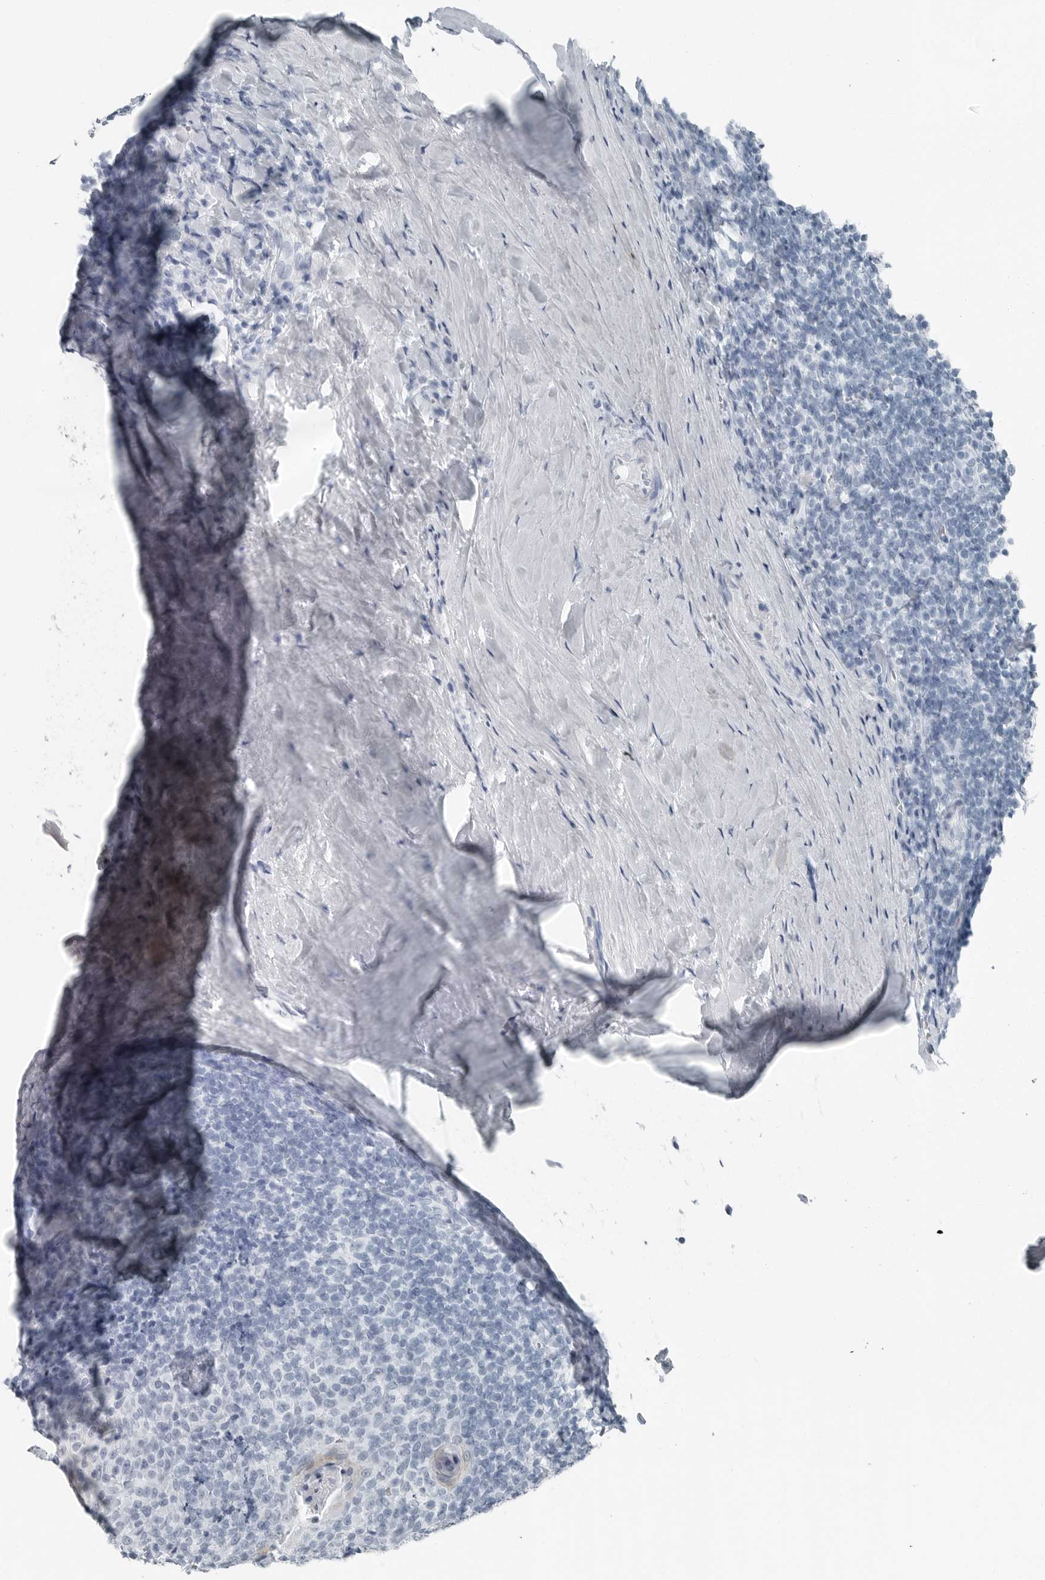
{"staining": {"intensity": "negative", "quantity": "none", "location": "none"}, "tissue": "tonsil", "cell_type": "Germinal center cells", "image_type": "normal", "snomed": [{"axis": "morphology", "description": "Normal tissue, NOS"}, {"axis": "topography", "description": "Tonsil"}], "caption": "High power microscopy histopathology image of an immunohistochemistry micrograph of normal tonsil, revealing no significant staining in germinal center cells. (Brightfield microscopy of DAB immunohistochemistry (IHC) at high magnification).", "gene": "FABP6", "patient": {"sex": "male", "age": 37}}